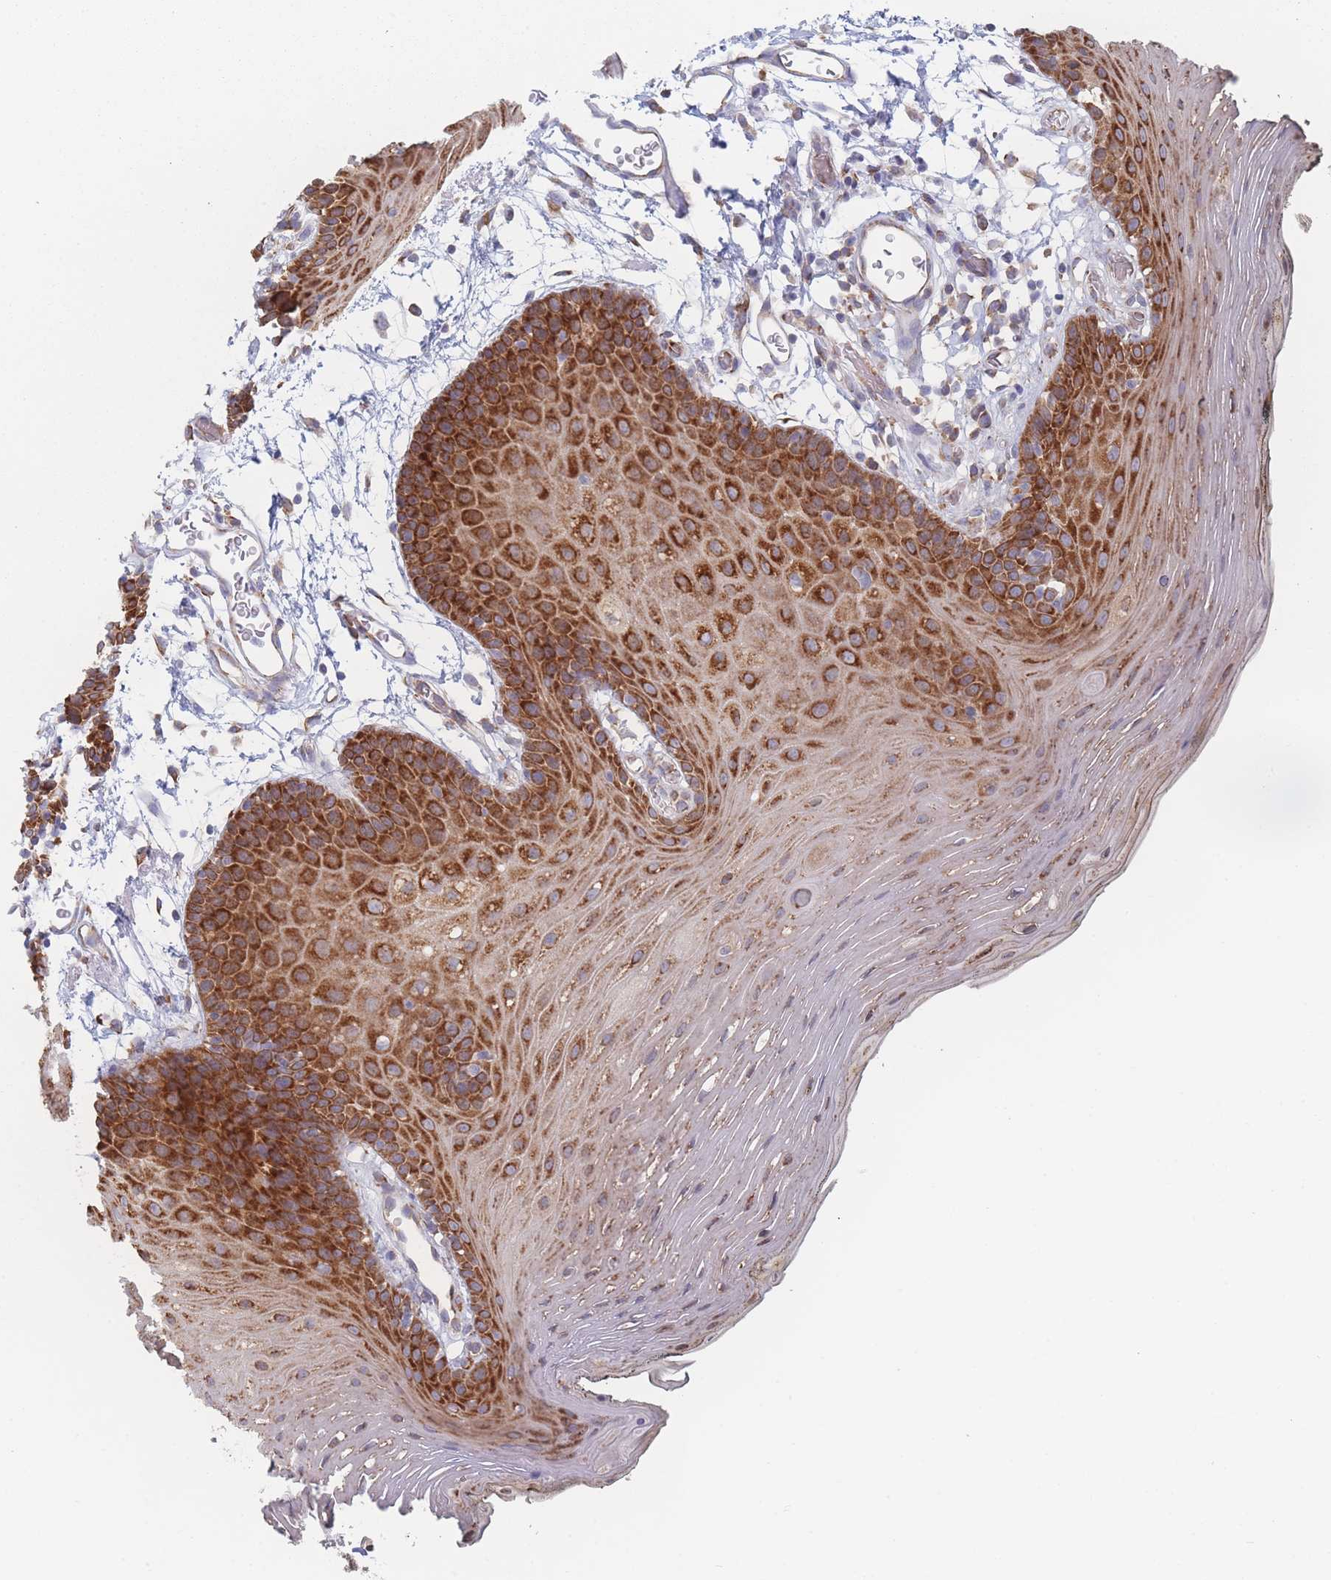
{"staining": {"intensity": "strong", "quantity": ">75%", "location": "cytoplasmic/membranous"}, "tissue": "oral mucosa", "cell_type": "Squamous epithelial cells", "image_type": "normal", "snomed": [{"axis": "morphology", "description": "Normal tissue, NOS"}, {"axis": "topography", "description": "Oral tissue"}, {"axis": "topography", "description": "Tounge, NOS"}], "caption": "This image shows unremarkable oral mucosa stained with immunohistochemistry to label a protein in brown. The cytoplasmic/membranous of squamous epithelial cells show strong positivity for the protein. Nuclei are counter-stained blue.", "gene": "EEF1B2", "patient": {"sex": "female", "age": 81}}